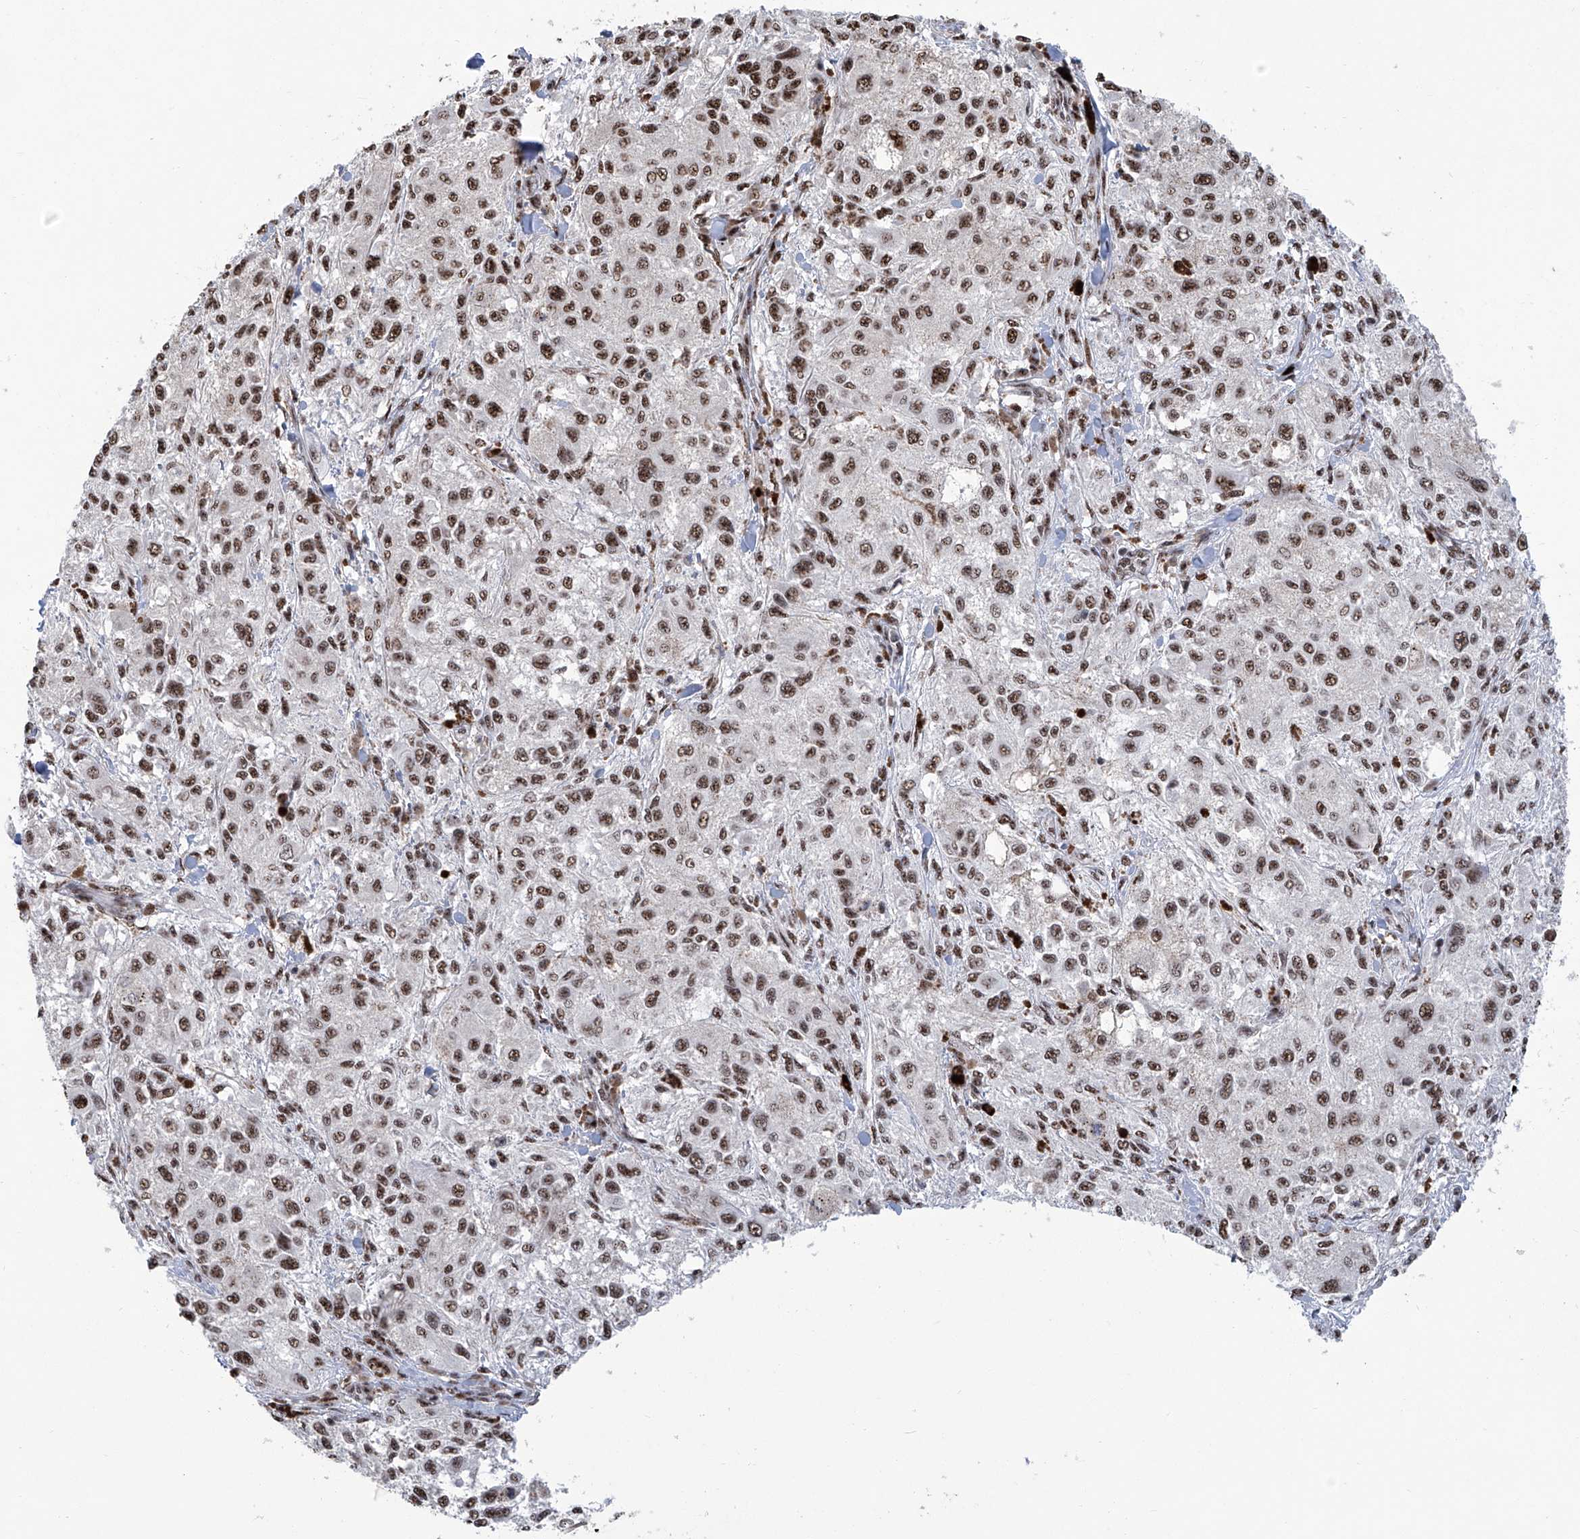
{"staining": {"intensity": "strong", "quantity": ">75%", "location": "nuclear"}, "tissue": "melanoma", "cell_type": "Tumor cells", "image_type": "cancer", "snomed": [{"axis": "morphology", "description": "Necrosis, NOS"}, {"axis": "morphology", "description": "Malignant melanoma, NOS"}, {"axis": "topography", "description": "Skin"}], "caption": "The photomicrograph displays staining of melanoma, revealing strong nuclear protein expression (brown color) within tumor cells.", "gene": "FBXL4", "patient": {"sex": "female", "age": 87}}